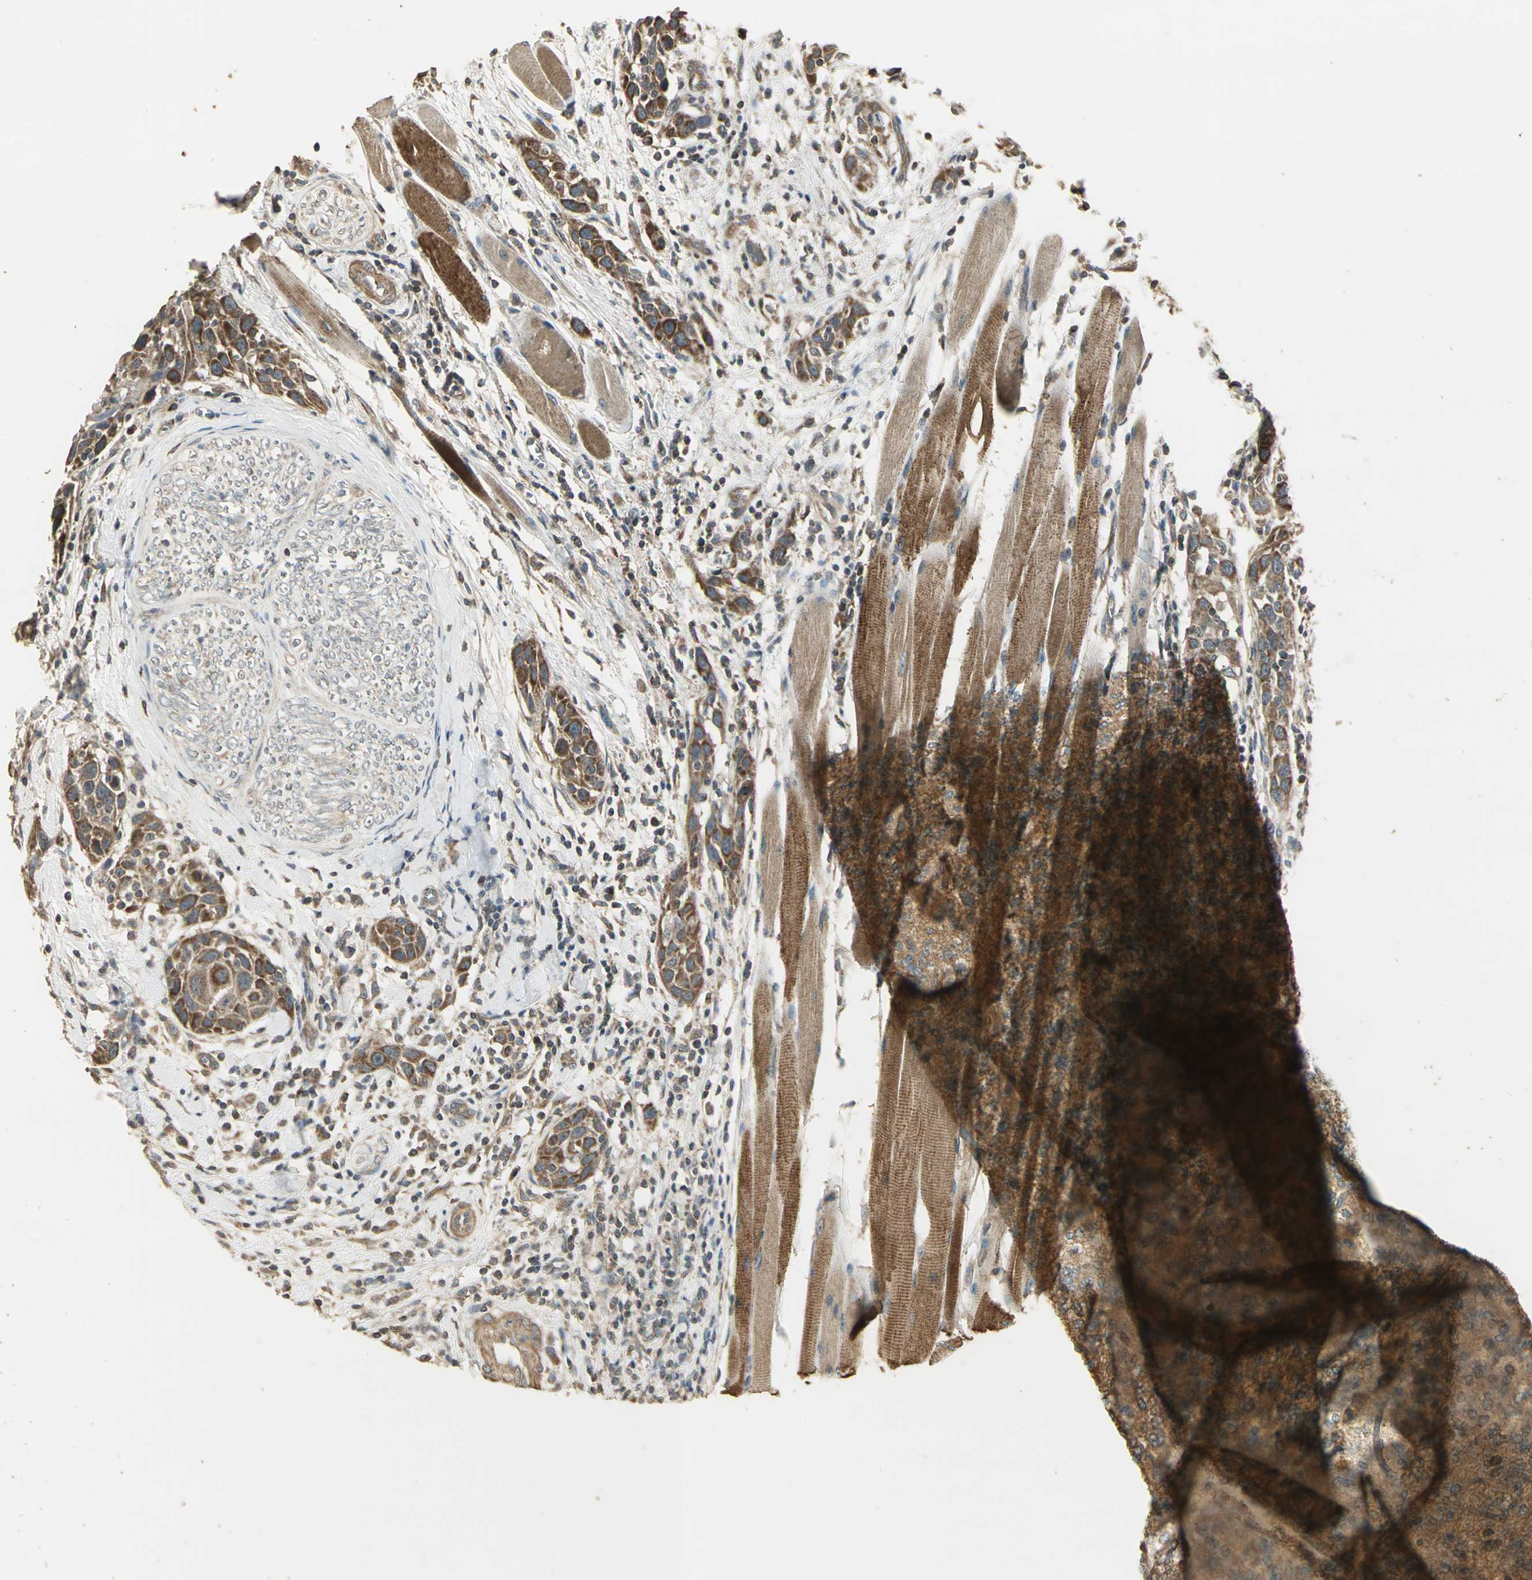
{"staining": {"intensity": "strong", "quantity": ">75%", "location": "cytoplasmic/membranous"}, "tissue": "head and neck cancer", "cell_type": "Tumor cells", "image_type": "cancer", "snomed": [{"axis": "morphology", "description": "Normal tissue, NOS"}, {"axis": "morphology", "description": "Squamous cell carcinoma, NOS"}, {"axis": "topography", "description": "Oral tissue"}, {"axis": "topography", "description": "Head-Neck"}], "caption": "Squamous cell carcinoma (head and neck) stained for a protein (brown) exhibits strong cytoplasmic/membranous positive staining in about >75% of tumor cells.", "gene": "KANK1", "patient": {"sex": "female", "age": 50}}